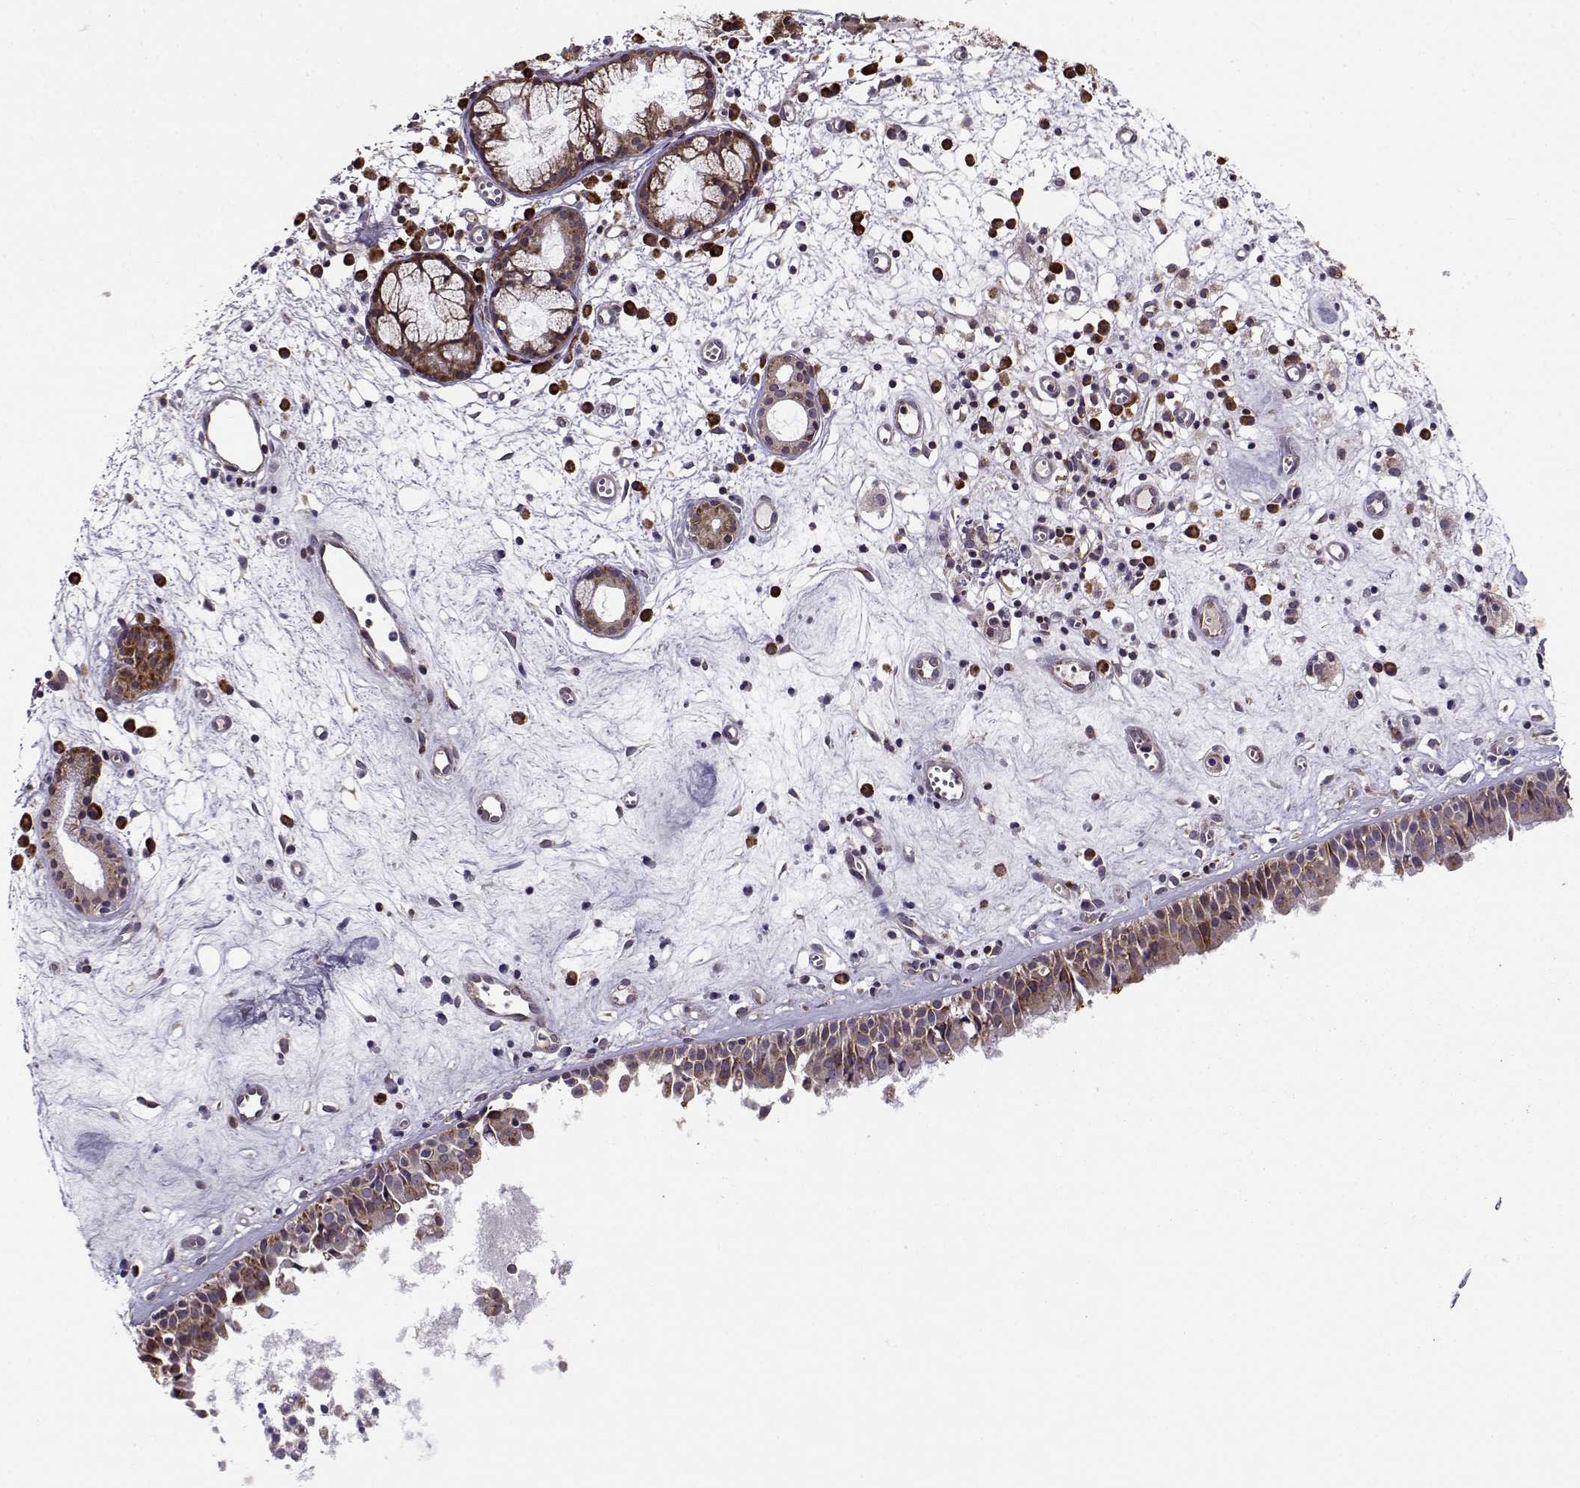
{"staining": {"intensity": "moderate", "quantity": ">75%", "location": "cytoplasmic/membranous"}, "tissue": "nasopharynx", "cell_type": "Respiratory epithelial cells", "image_type": "normal", "snomed": [{"axis": "morphology", "description": "Normal tissue, NOS"}, {"axis": "topography", "description": "Nasopharynx"}], "caption": "Normal nasopharynx was stained to show a protein in brown. There is medium levels of moderate cytoplasmic/membranous expression in about >75% of respiratory epithelial cells.", "gene": "RPL31", "patient": {"sex": "male", "age": 61}}